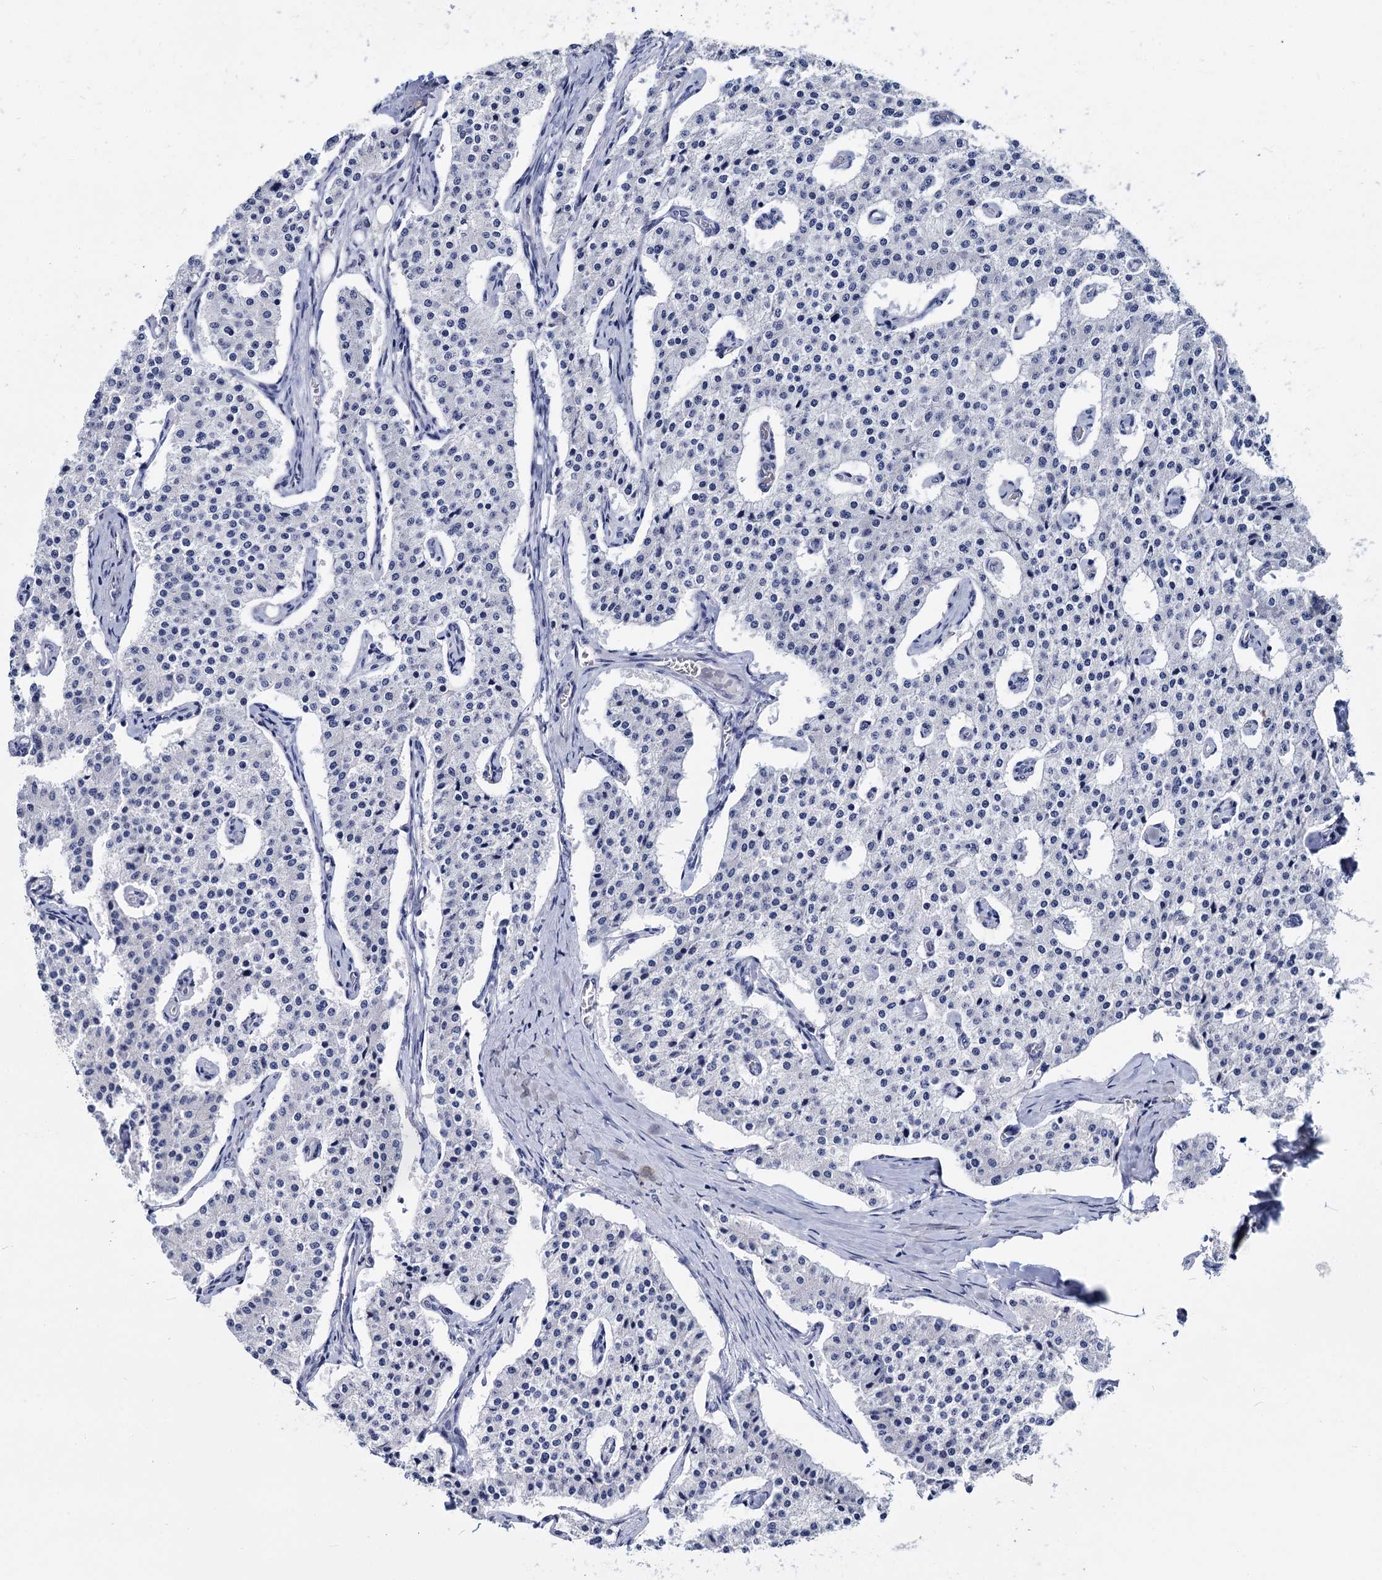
{"staining": {"intensity": "negative", "quantity": "none", "location": "none"}, "tissue": "carcinoid", "cell_type": "Tumor cells", "image_type": "cancer", "snomed": [{"axis": "morphology", "description": "Carcinoid, malignant, NOS"}, {"axis": "topography", "description": "Colon"}], "caption": "Immunohistochemistry photomicrograph of human carcinoid stained for a protein (brown), which reveals no positivity in tumor cells.", "gene": "MAGEA4", "patient": {"sex": "female", "age": 52}}